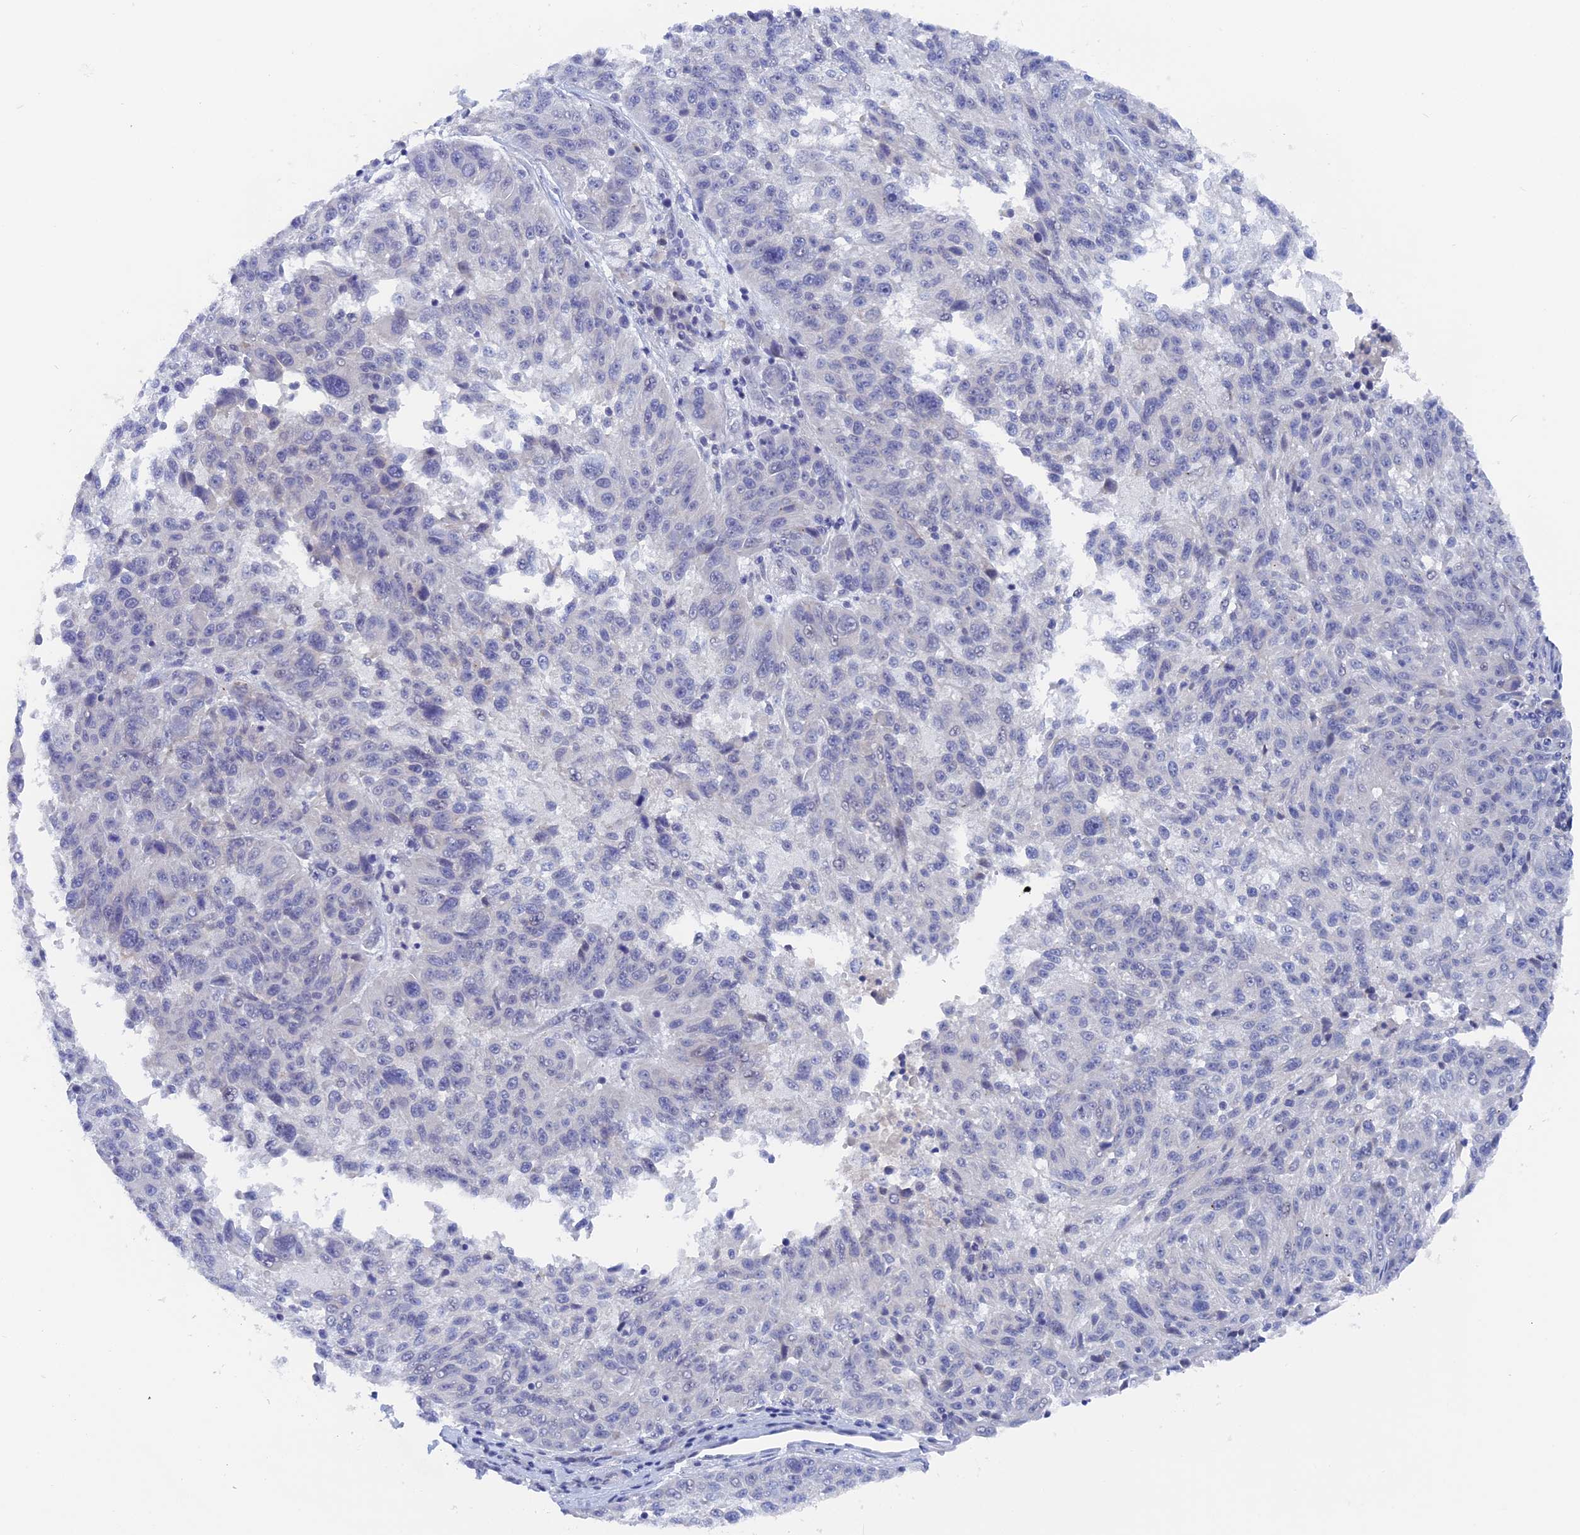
{"staining": {"intensity": "negative", "quantity": "none", "location": "none"}, "tissue": "melanoma", "cell_type": "Tumor cells", "image_type": "cancer", "snomed": [{"axis": "morphology", "description": "Malignant melanoma, NOS"}, {"axis": "topography", "description": "Skin"}], "caption": "This image is of melanoma stained with immunohistochemistry to label a protein in brown with the nuclei are counter-stained blue. There is no positivity in tumor cells.", "gene": "DACT3", "patient": {"sex": "male", "age": 53}}